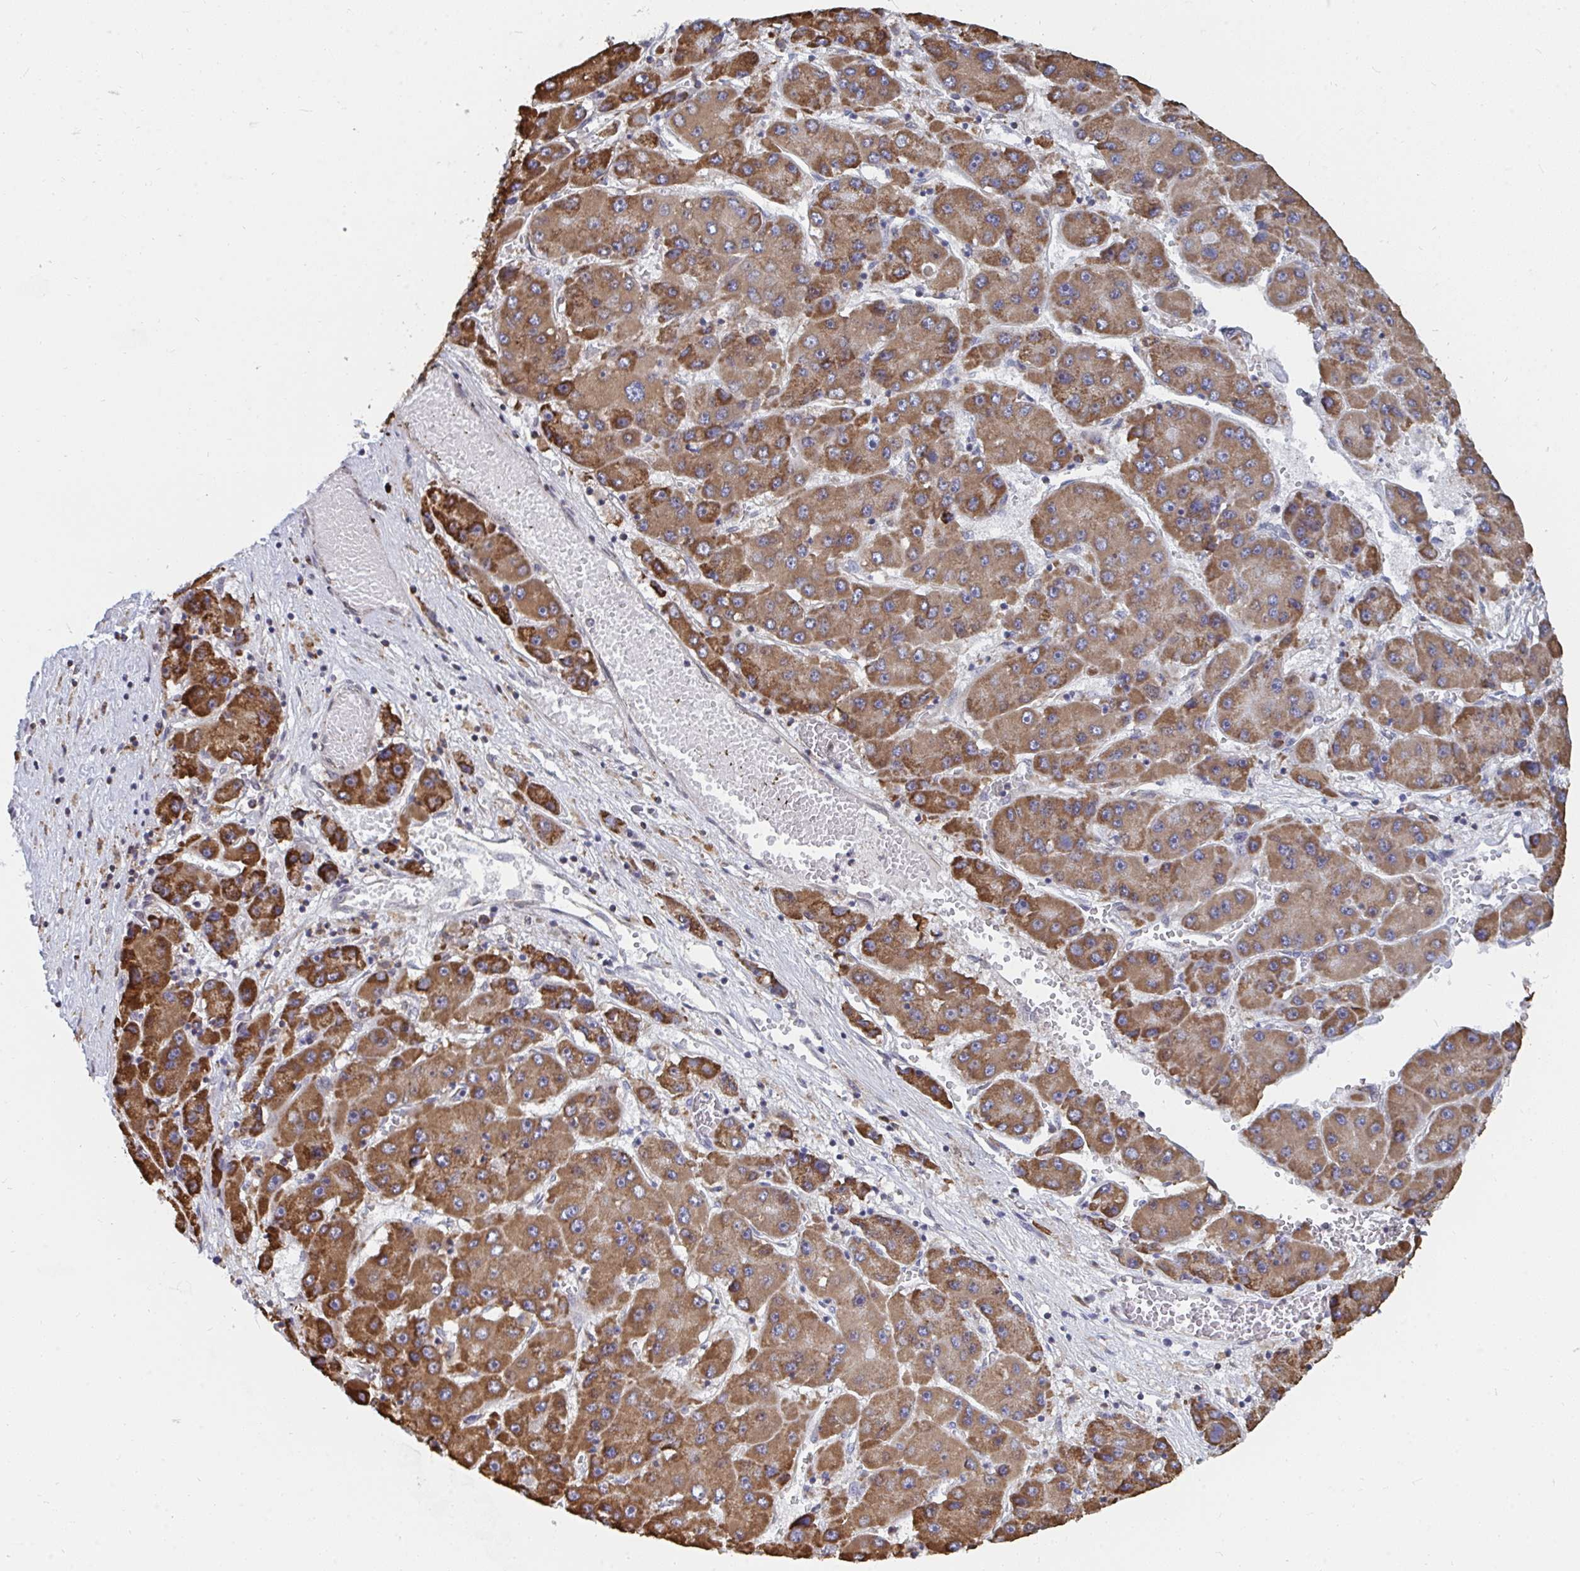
{"staining": {"intensity": "moderate", "quantity": ">75%", "location": "cytoplasmic/membranous"}, "tissue": "liver cancer", "cell_type": "Tumor cells", "image_type": "cancer", "snomed": [{"axis": "morphology", "description": "Carcinoma, Hepatocellular, NOS"}, {"axis": "topography", "description": "Liver"}], "caption": "A photomicrograph showing moderate cytoplasmic/membranous staining in approximately >75% of tumor cells in liver cancer, as visualized by brown immunohistochemical staining.", "gene": "ELAVL1", "patient": {"sex": "female", "age": 61}}